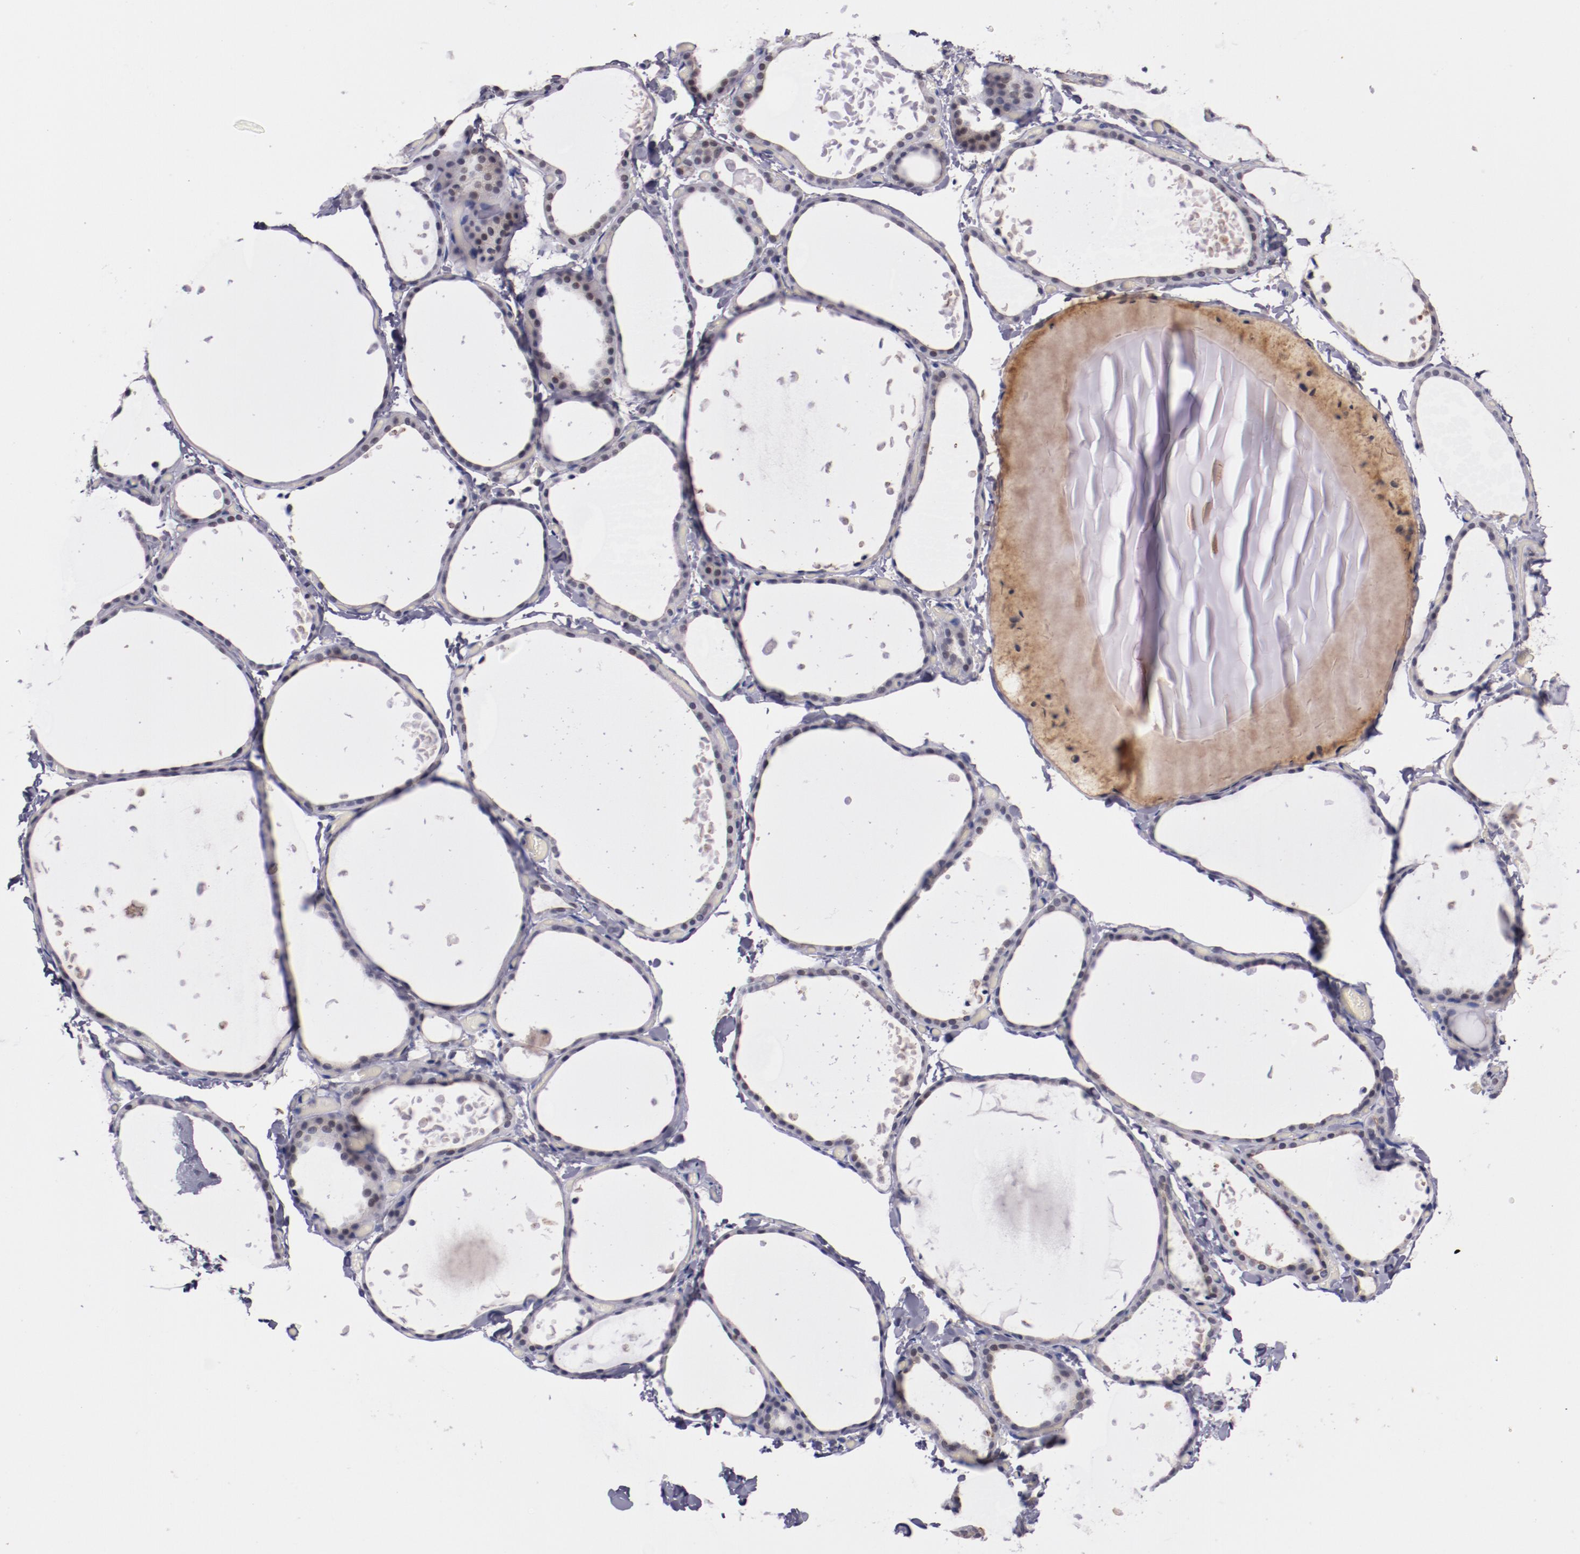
{"staining": {"intensity": "negative", "quantity": "none", "location": "none"}, "tissue": "thyroid gland", "cell_type": "Glandular cells", "image_type": "normal", "snomed": [{"axis": "morphology", "description": "Normal tissue, NOS"}, {"axis": "topography", "description": "Thyroid gland"}], "caption": "High power microscopy photomicrograph of an IHC image of benign thyroid gland, revealing no significant staining in glandular cells.", "gene": "SYP", "patient": {"sex": "female", "age": 22}}